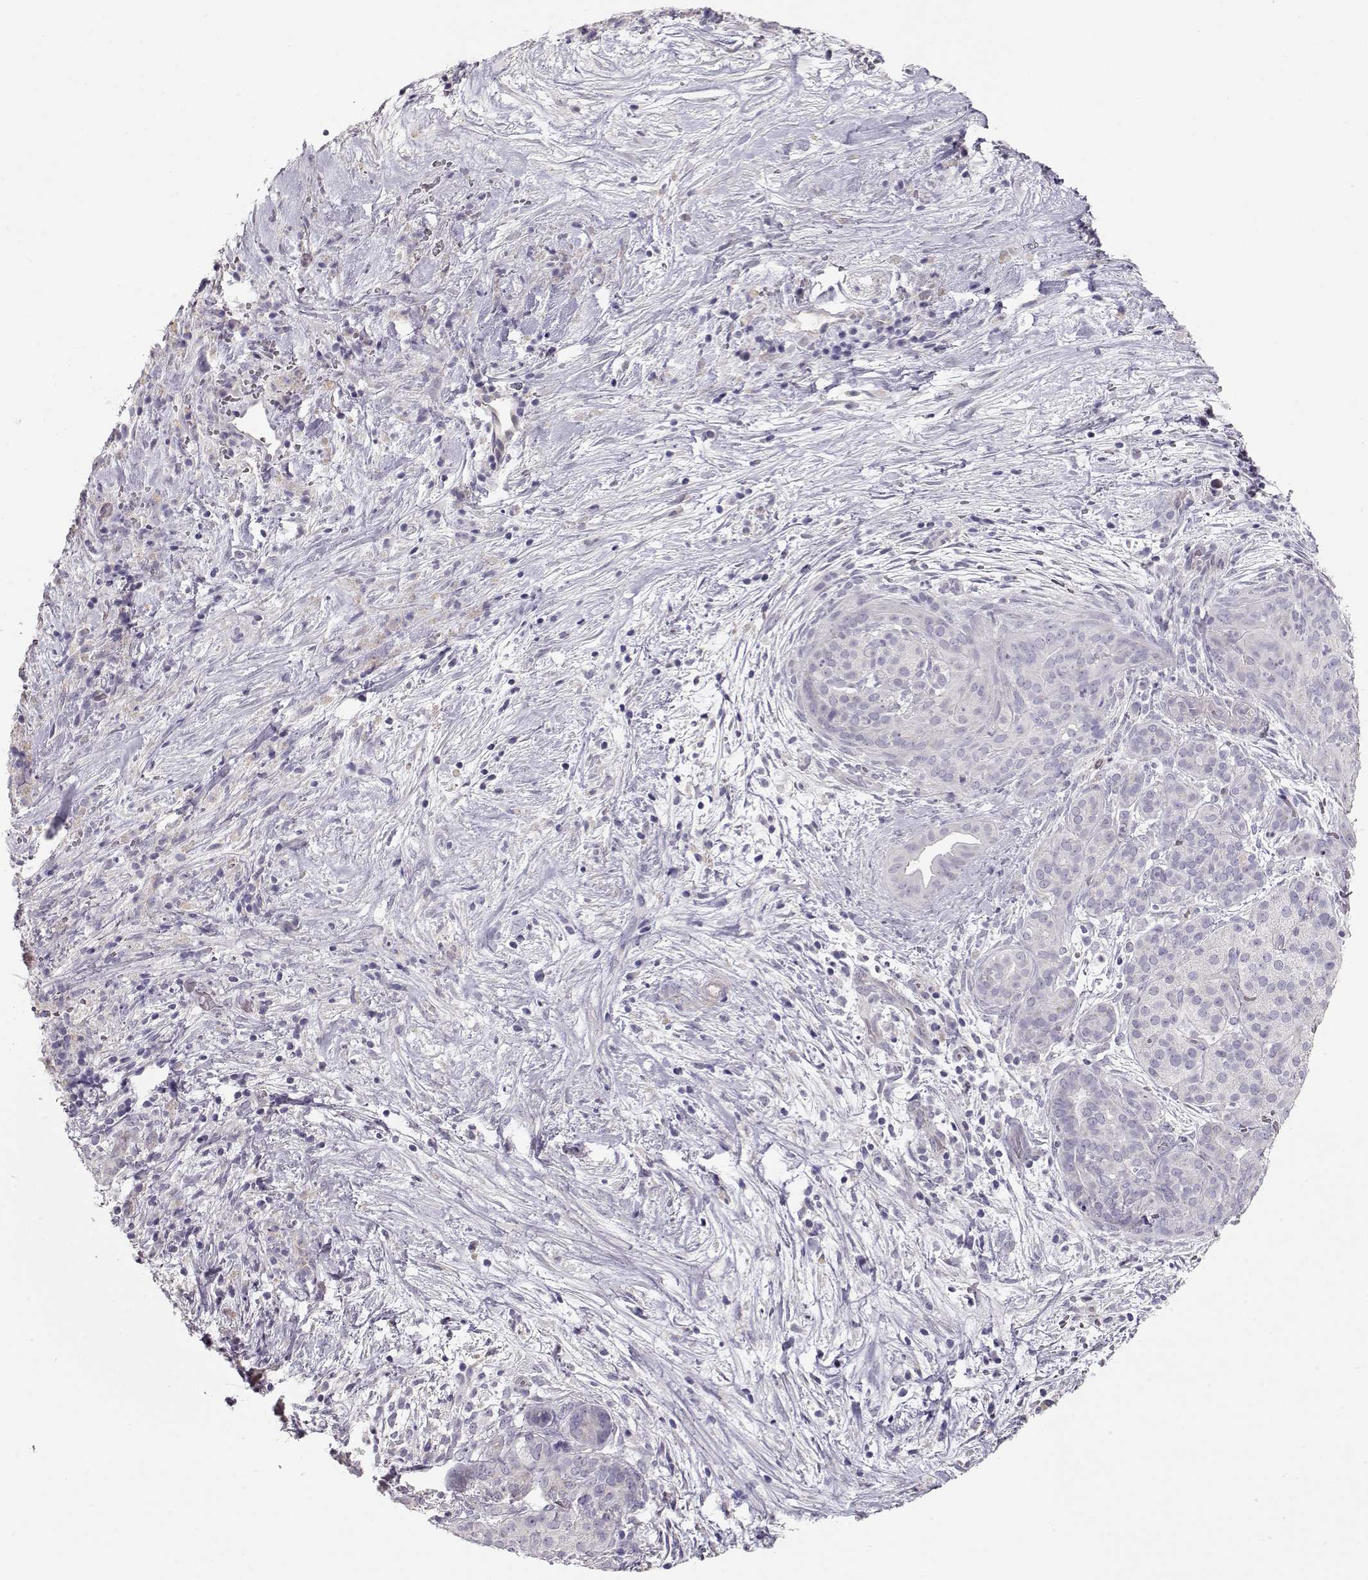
{"staining": {"intensity": "negative", "quantity": "none", "location": "none"}, "tissue": "pancreatic cancer", "cell_type": "Tumor cells", "image_type": "cancer", "snomed": [{"axis": "morphology", "description": "Adenocarcinoma, NOS"}, {"axis": "topography", "description": "Pancreas"}], "caption": "A photomicrograph of pancreatic cancer stained for a protein displays no brown staining in tumor cells.", "gene": "SLC18A1", "patient": {"sex": "male", "age": 44}}